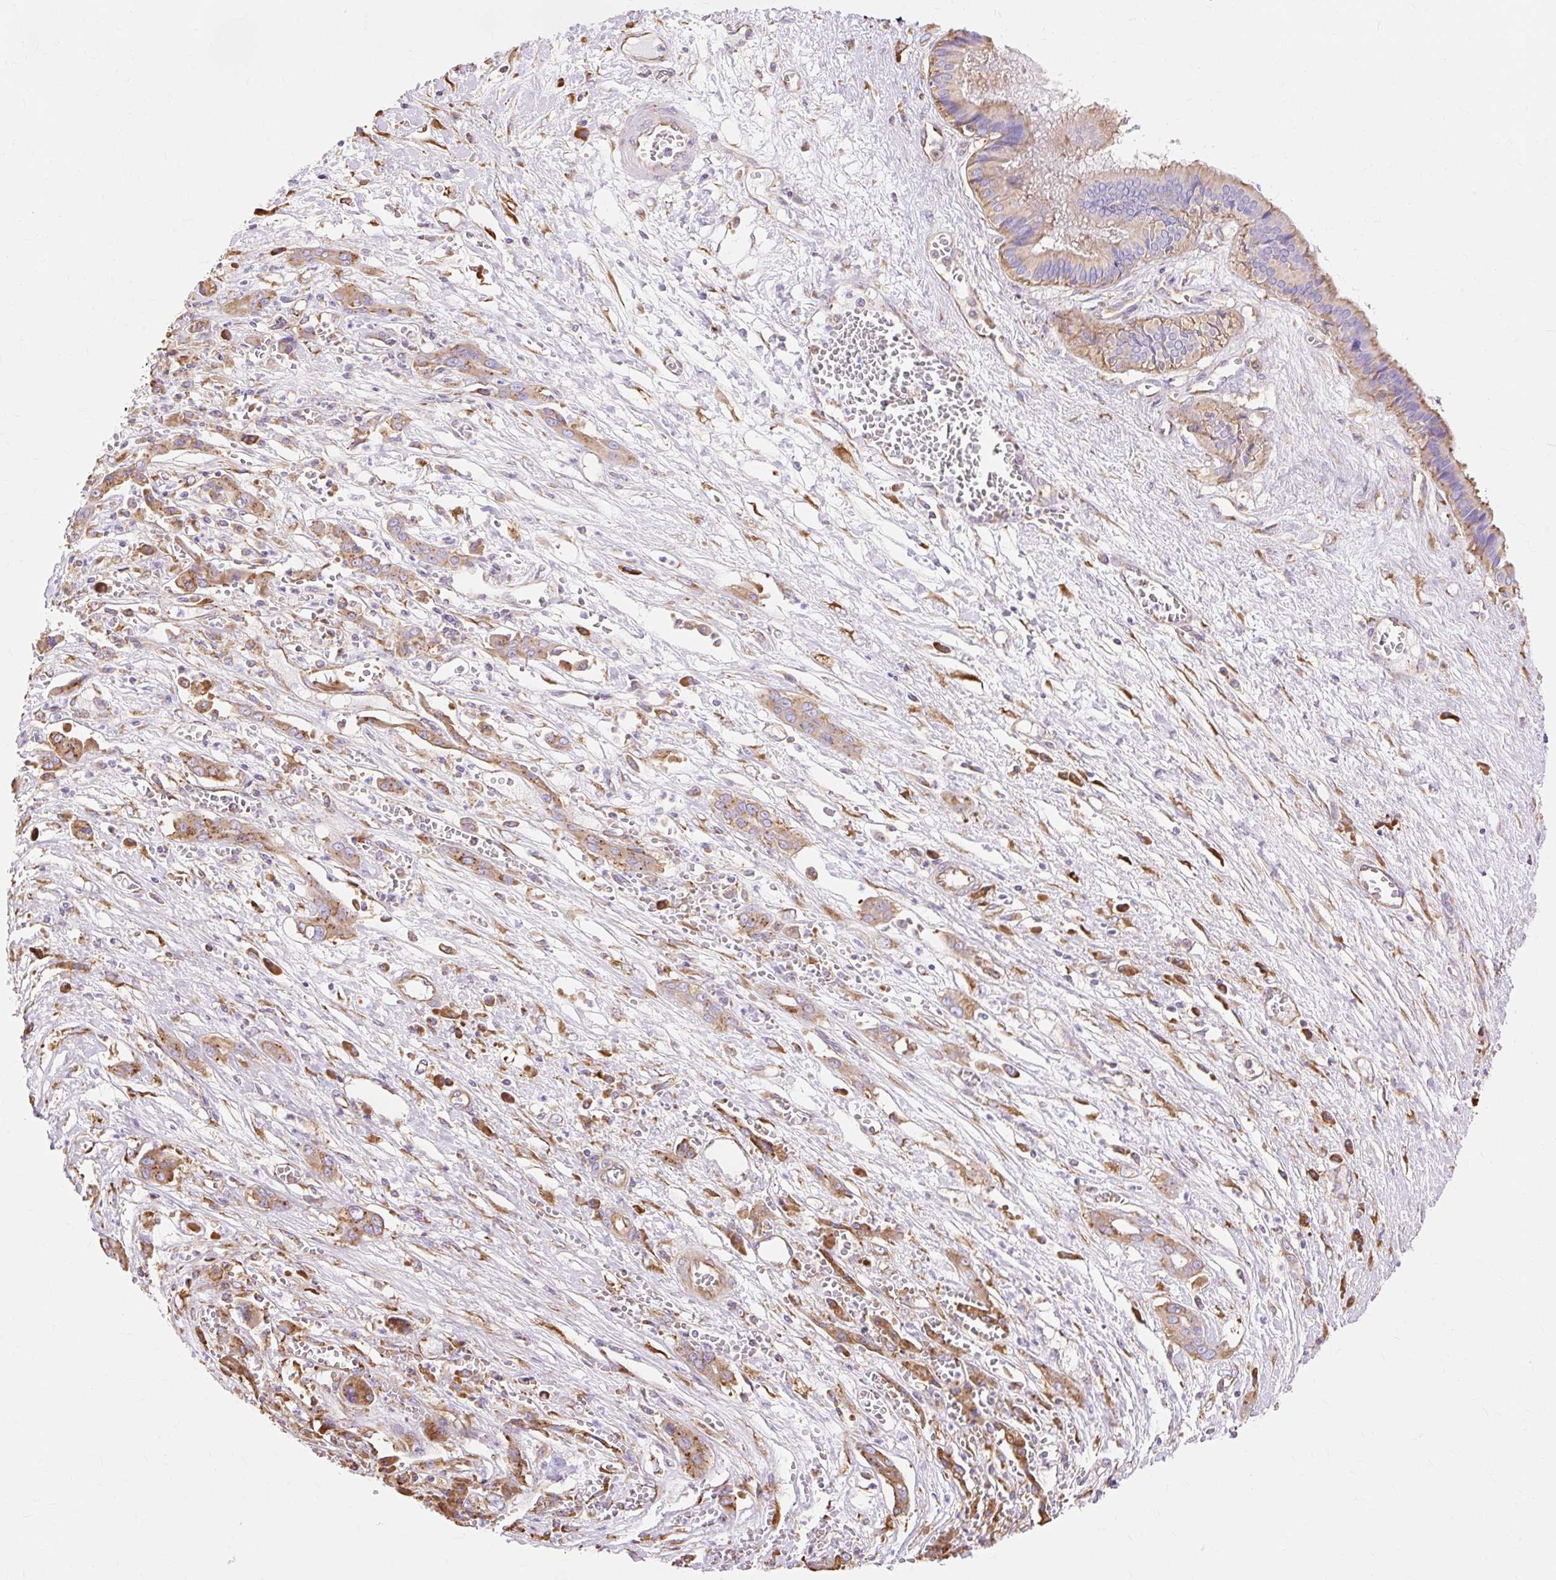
{"staining": {"intensity": "moderate", "quantity": "25%-75%", "location": "cytoplasmic/membranous"}, "tissue": "liver cancer", "cell_type": "Tumor cells", "image_type": "cancer", "snomed": [{"axis": "morphology", "description": "Cholangiocarcinoma"}, {"axis": "topography", "description": "Liver"}], "caption": "Protein positivity by IHC demonstrates moderate cytoplasmic/membranous staining in approximately 25%-75% of tumor cells in liver cancer (cholangiocarcinoma).", "gene": "RPS17", "patient": {"sex": "male", "age": 67}}